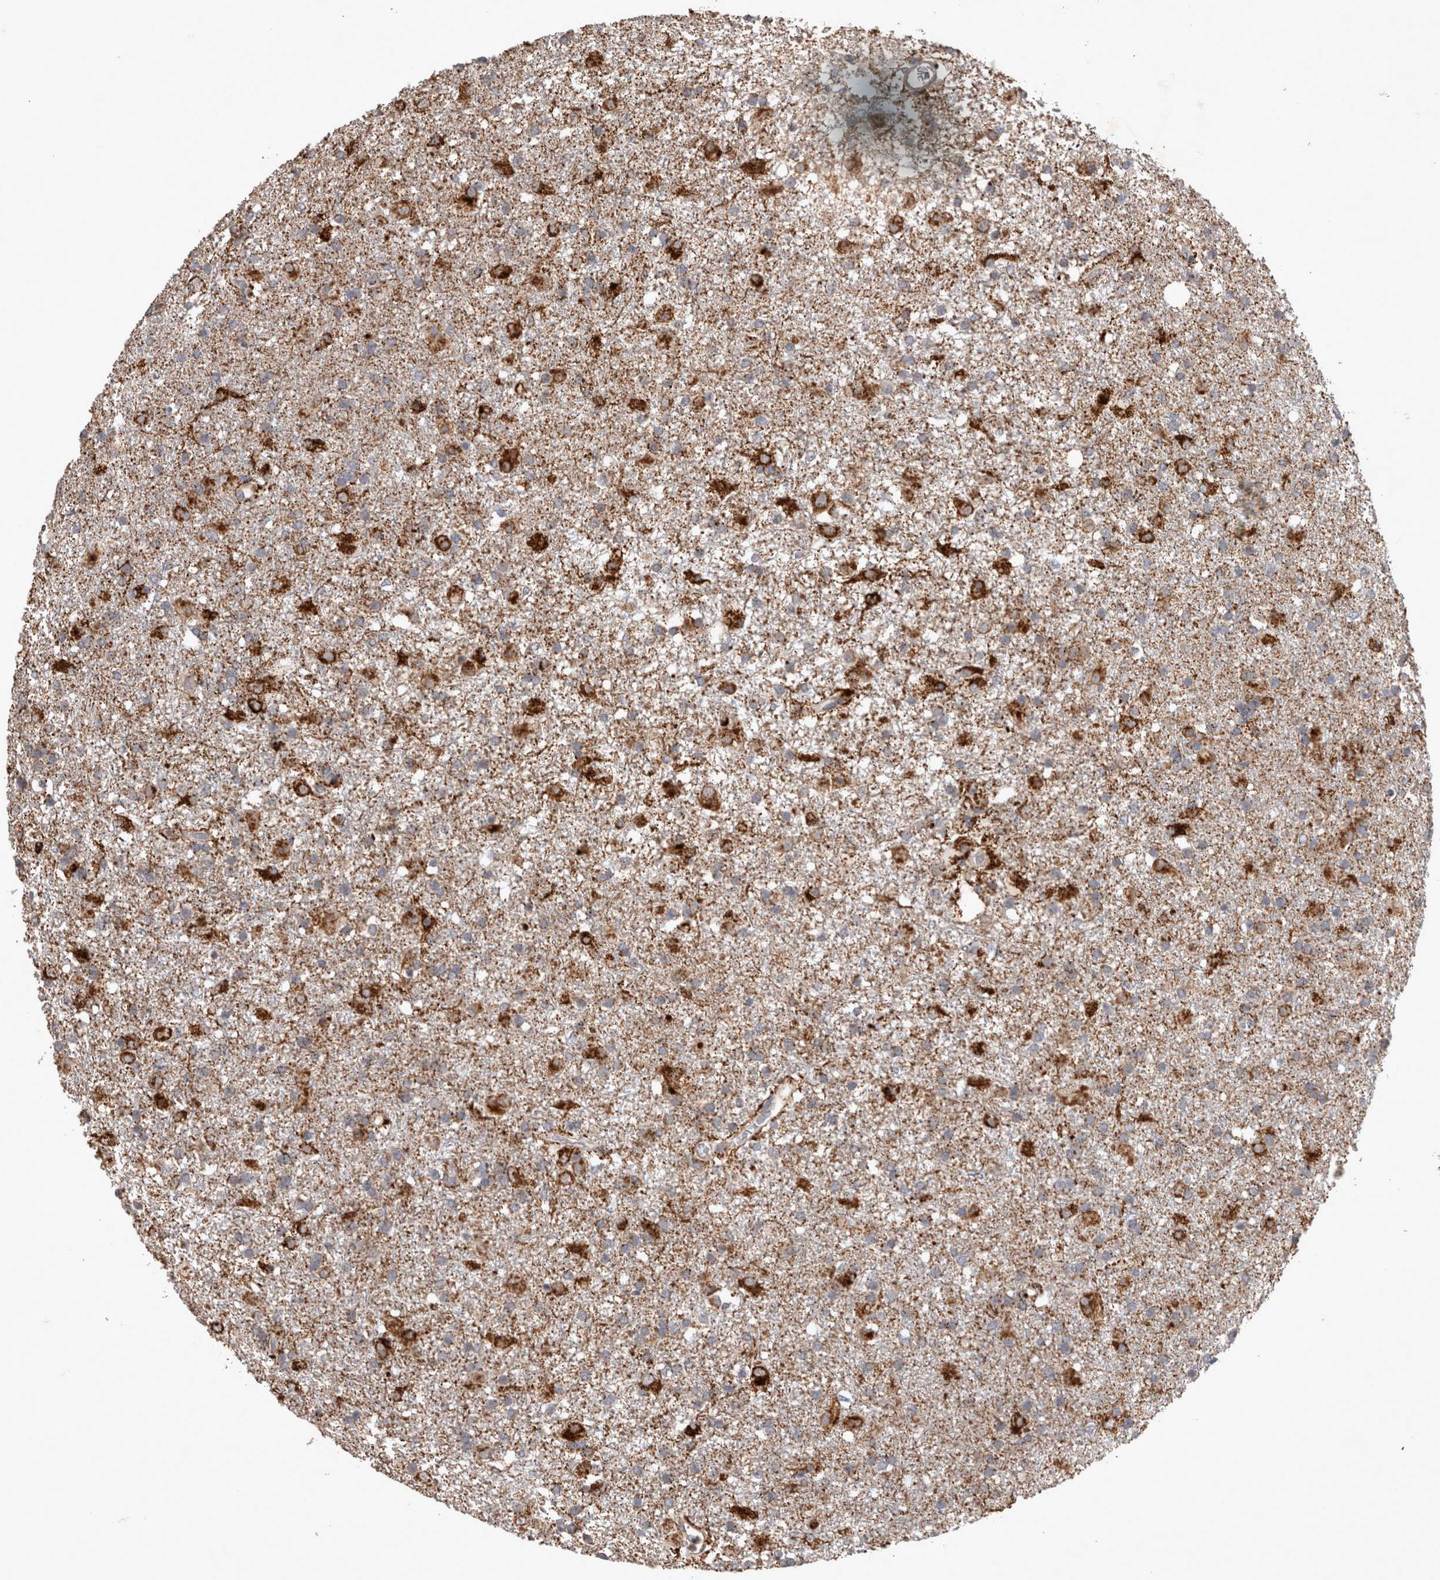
{"staining": {"intensity": "strong", "quantity": "<25%", "location": "cytoplasmic/membranous"}, "tissue": "glioma", "cell_type": "Tumor cells", "image_type": "cancer", "snomed": [{"axis": "morphology", "description": "Glioma, malignant, Low grade"}, {"axis": "topography", "description": "Brain"}], "caption": "Tumor cells display strong cytoplasmic/membranous positivity in about <25% of cells in malignant glioma (low-grade).", "gene": "SERAC1", "patient": {"sex": "male", "age": 65}}